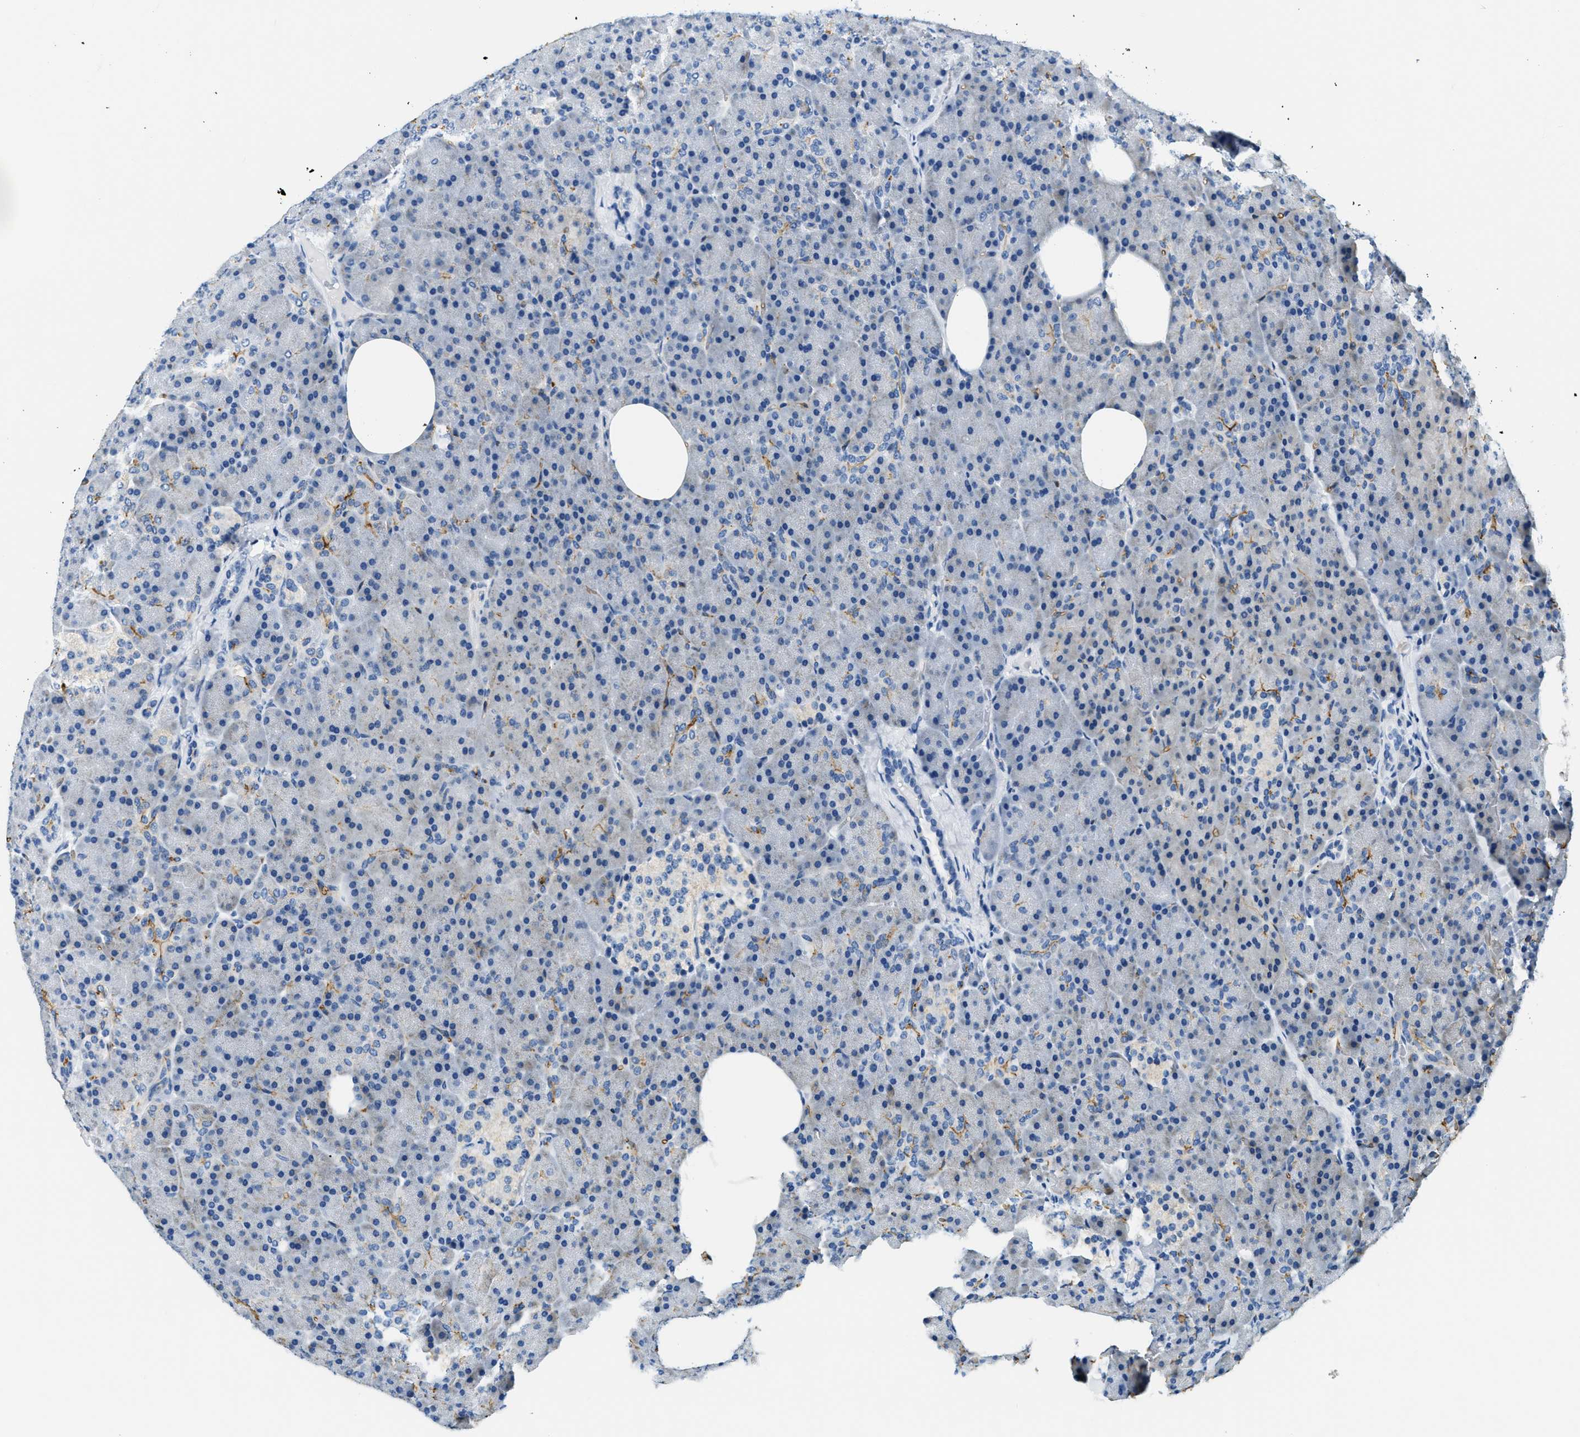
{"staining": {"intensity": "negative", "quantity": "none", "location": "none"}, "tissue": "pancreas", "cell_type": "Exocrine glandular cells", "image_type": "normal", "snomed": [{"axis": "morphology", "description": "Normal tissue, NOS"}, {"axis": "topography", "description": "Pancreas"}], "caption": "DAB immunohistochemical staining of normal human pancreas exhibits no significant staining in exocrine glandular cells.", "gene": "CA4", "patient": {"sex": "female", "age": 35}}